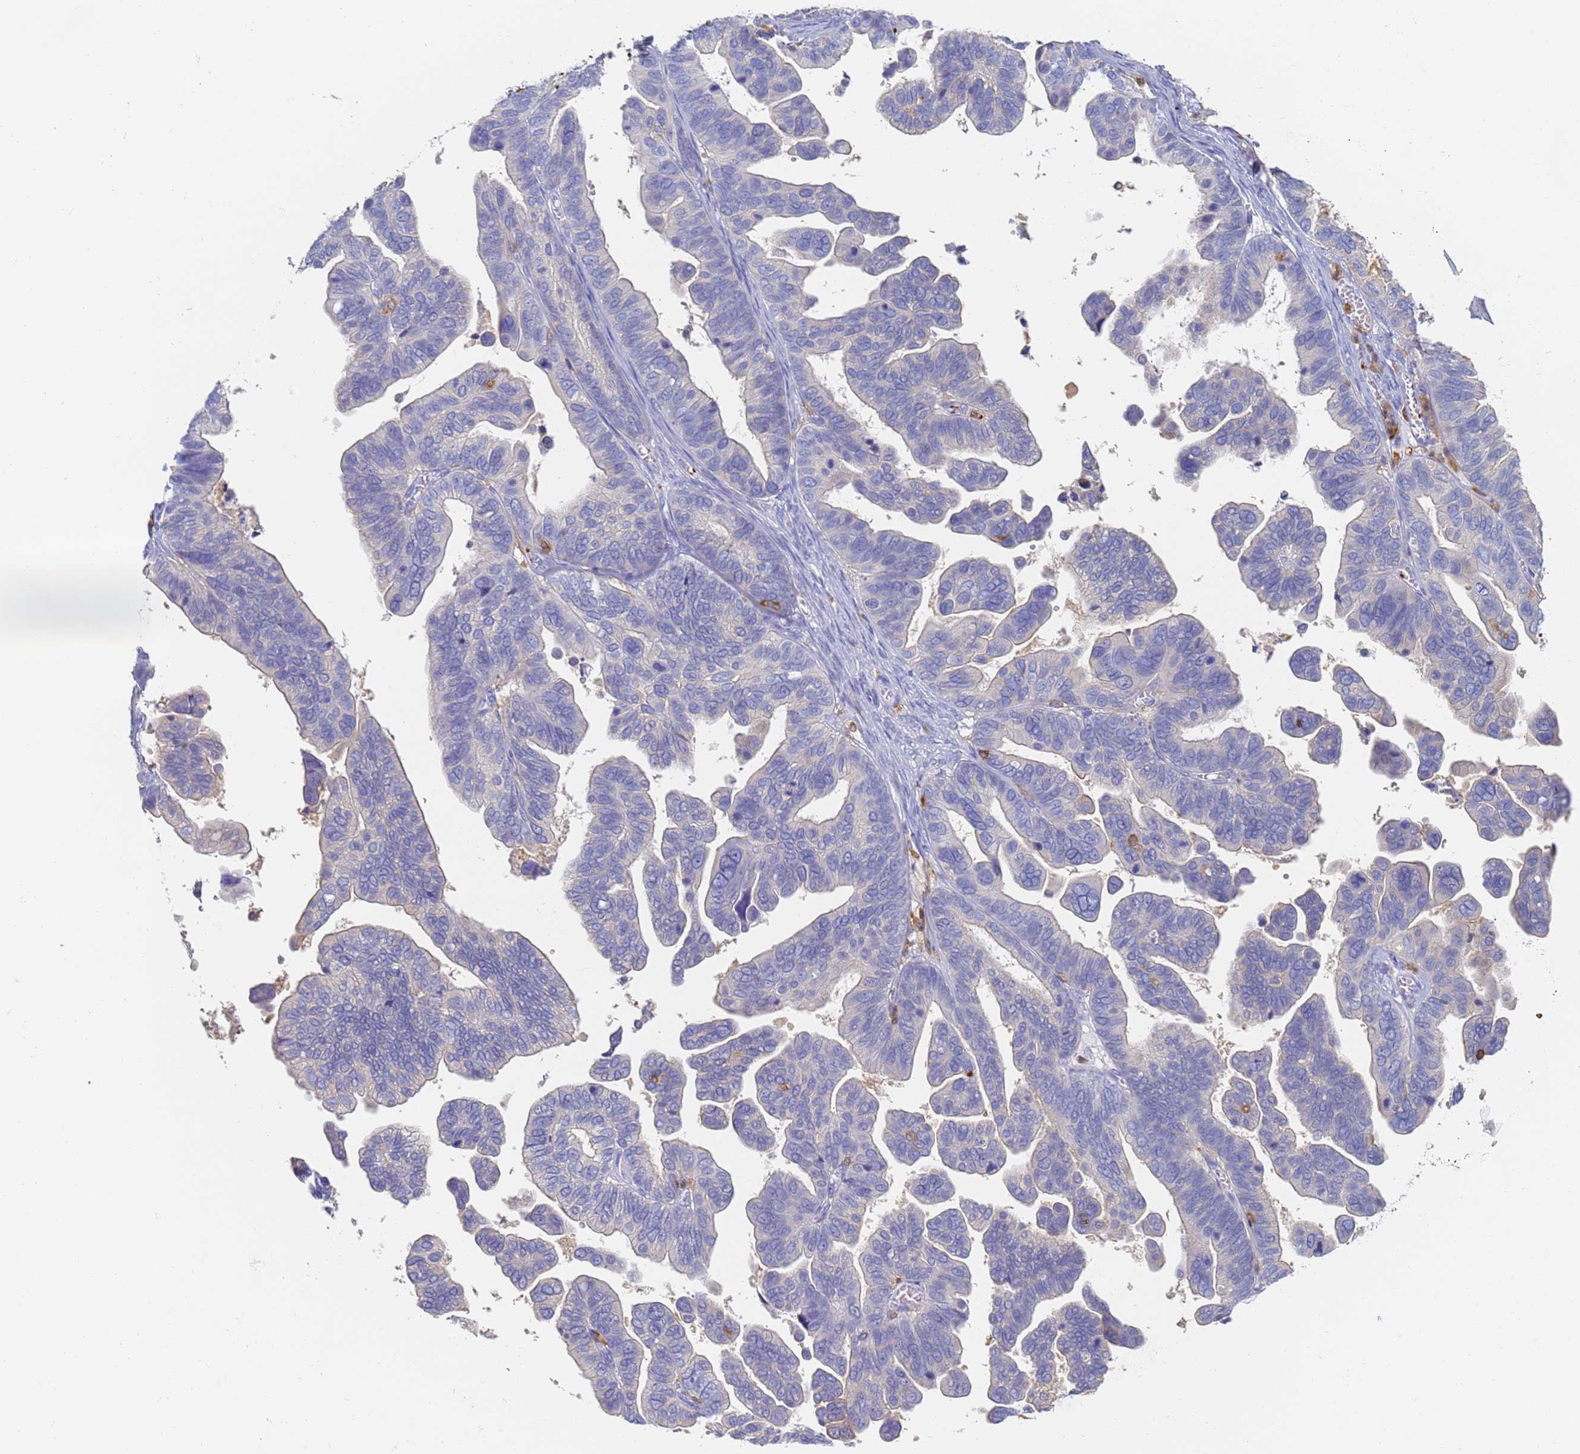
{"staining": {"intensity": "negative", "quantity": "none", "location": "none"}, "tissue": "ovarian cancer", "cell_type": "Tumor cells", "image_type": "cancer", "snomed": [{"axis": "morphology", "description": "Cystadenocarcinoma, serous, NOS"}, {"axis": "topography", "description": "Ovary"}], "caption": "Immunohistochemistry (IHC) image of ovarian serous cystadenocarcinoma stained for a protein (brown), which exhibits no staining in tumor cells.", "gene": "BIN2", "patient": {"sex": "female", "age": 56}}